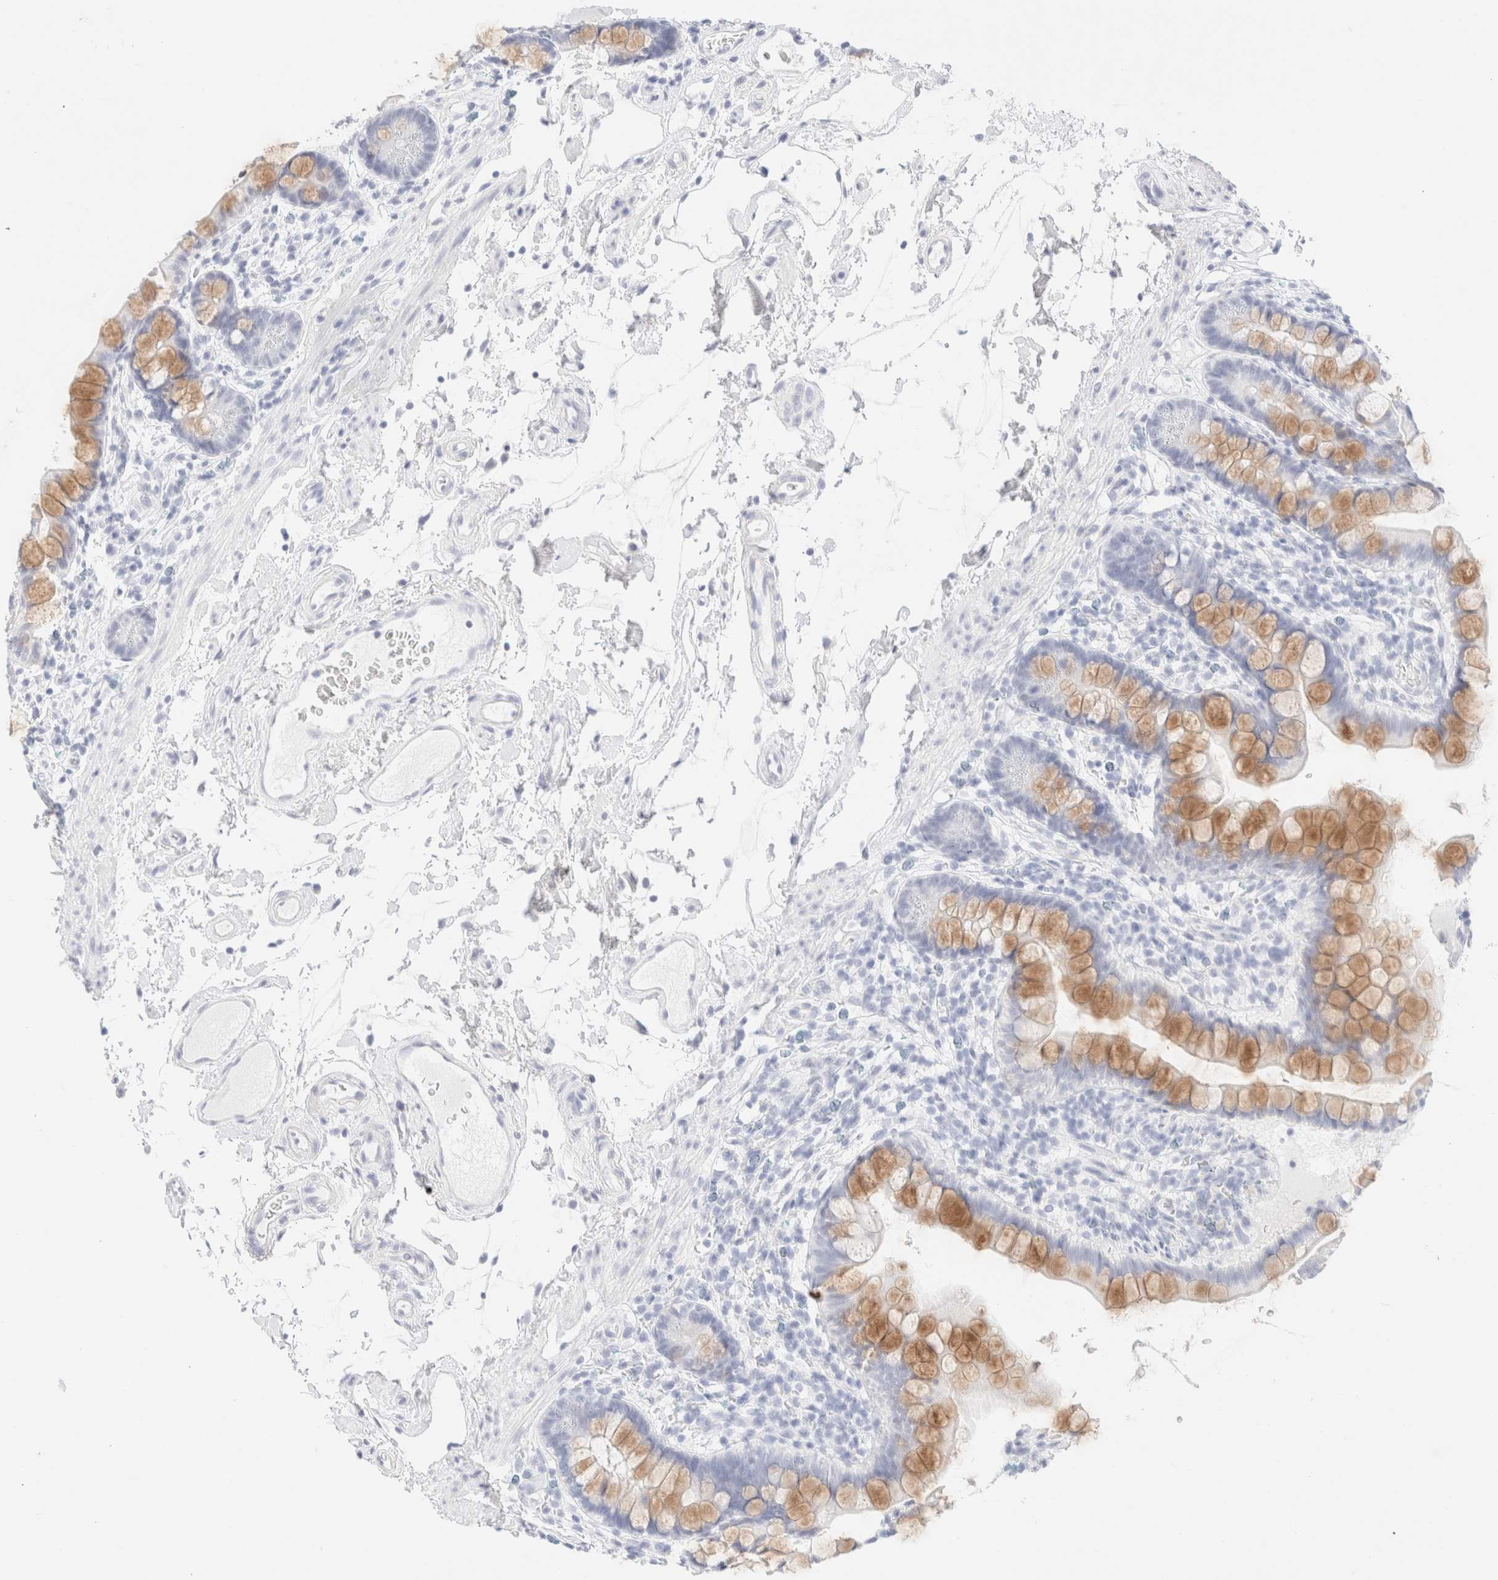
{"staining": {"intensity": "moderate", "quantity": "<25%", "location": "cytoplasmic/membranous"}, "tissue": "small intestine", "cell_type": "Glandular cells", "image_type": "normal", "snomed": [{"axis": "morphology", "description": "Normal tissue, NOS"}, {"axis": "topography", "description": "Small intestine"}], "caption": "Approximately <25% of glandular cells in normal human small intestine exhibit moderate cytoplasmic/membranous protein expression as visualized by brown immunohistochemical staining.", "gene": "KRT15", "patient": {"sex": "female", "age": 84}}